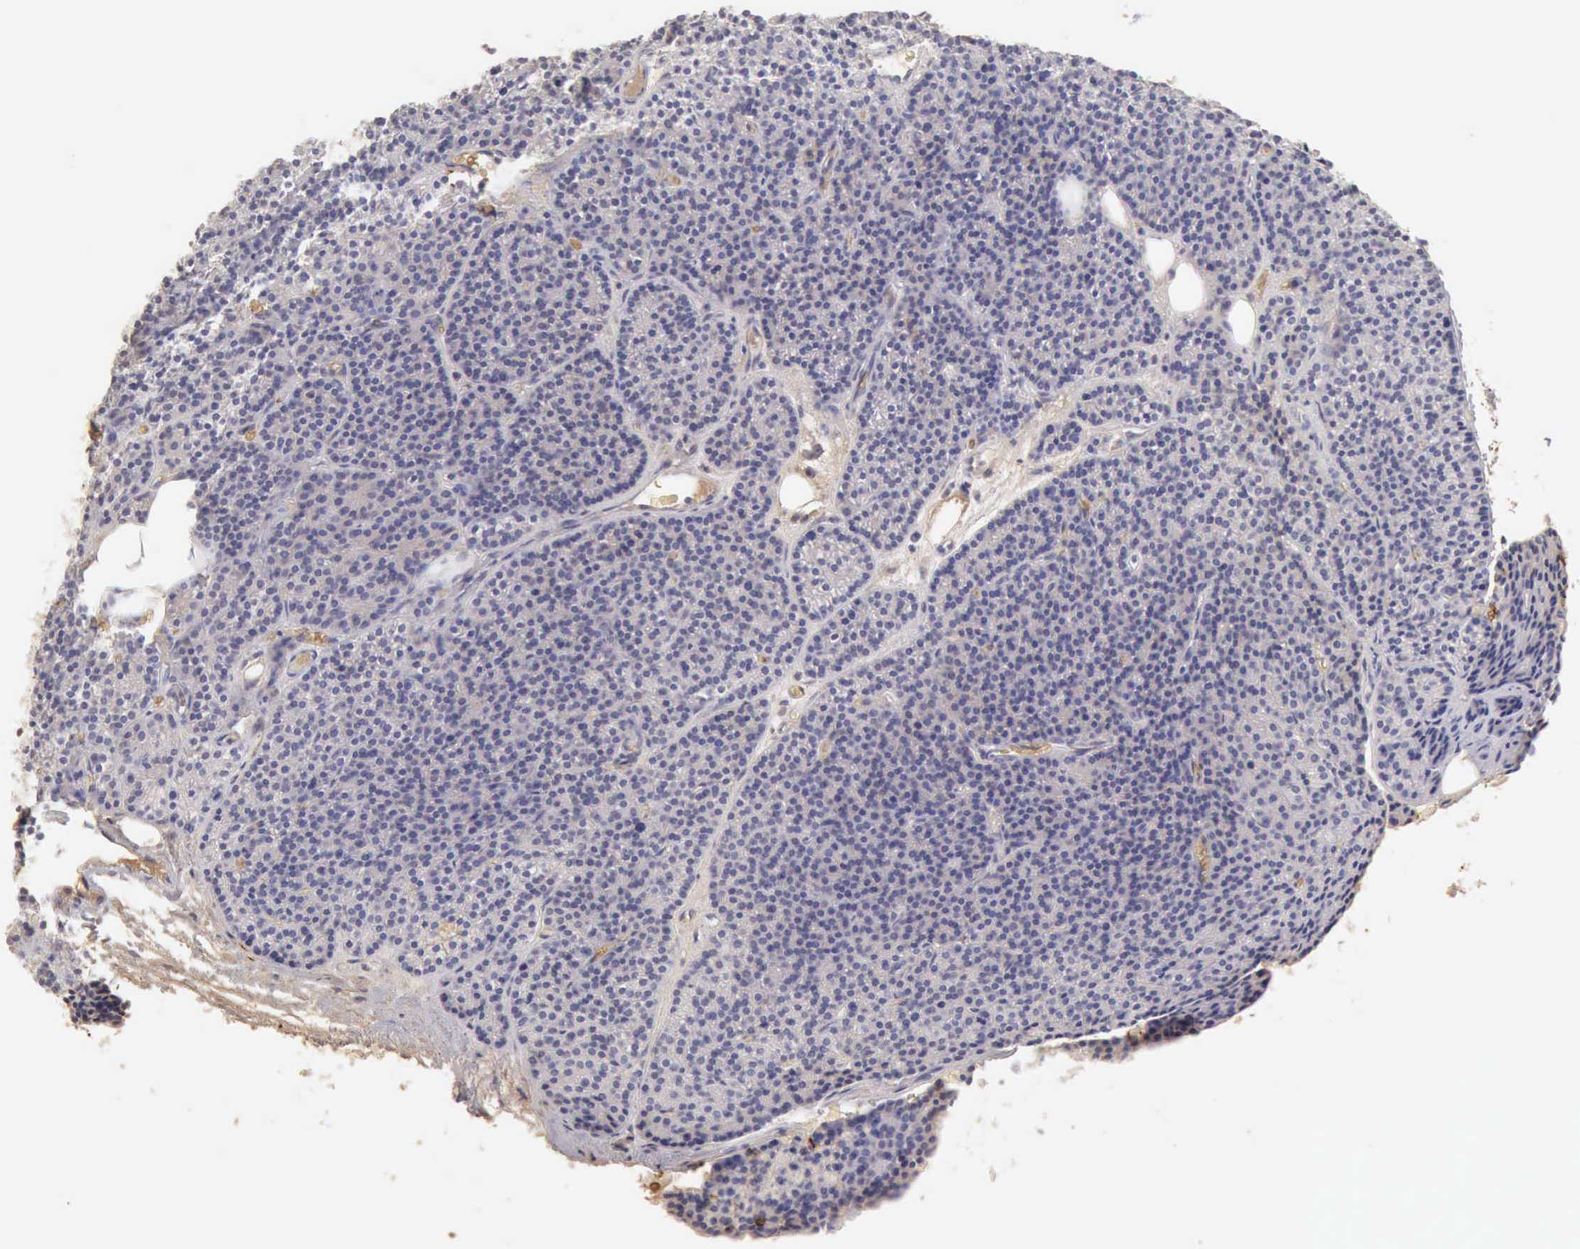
{"staining": {"intensity": "negative", "quantity": "none", "location": "none"}, "tissue": "parathyroid gland", "cell_type": "Glandular cells", "image_type": "normal", "snomed": [{"axis": "morphology", "description": "Normal tissue, NOS"}, {"axis": "topography", "description": "Parathyroid gland"}], "caption": "An IHC photomicrograph of normal parathyroid gland is shown. There is no staining in glandular cells of parathyroid gland.", "gene": "CFI", "patient": {"sex": "male", "age": 57}}